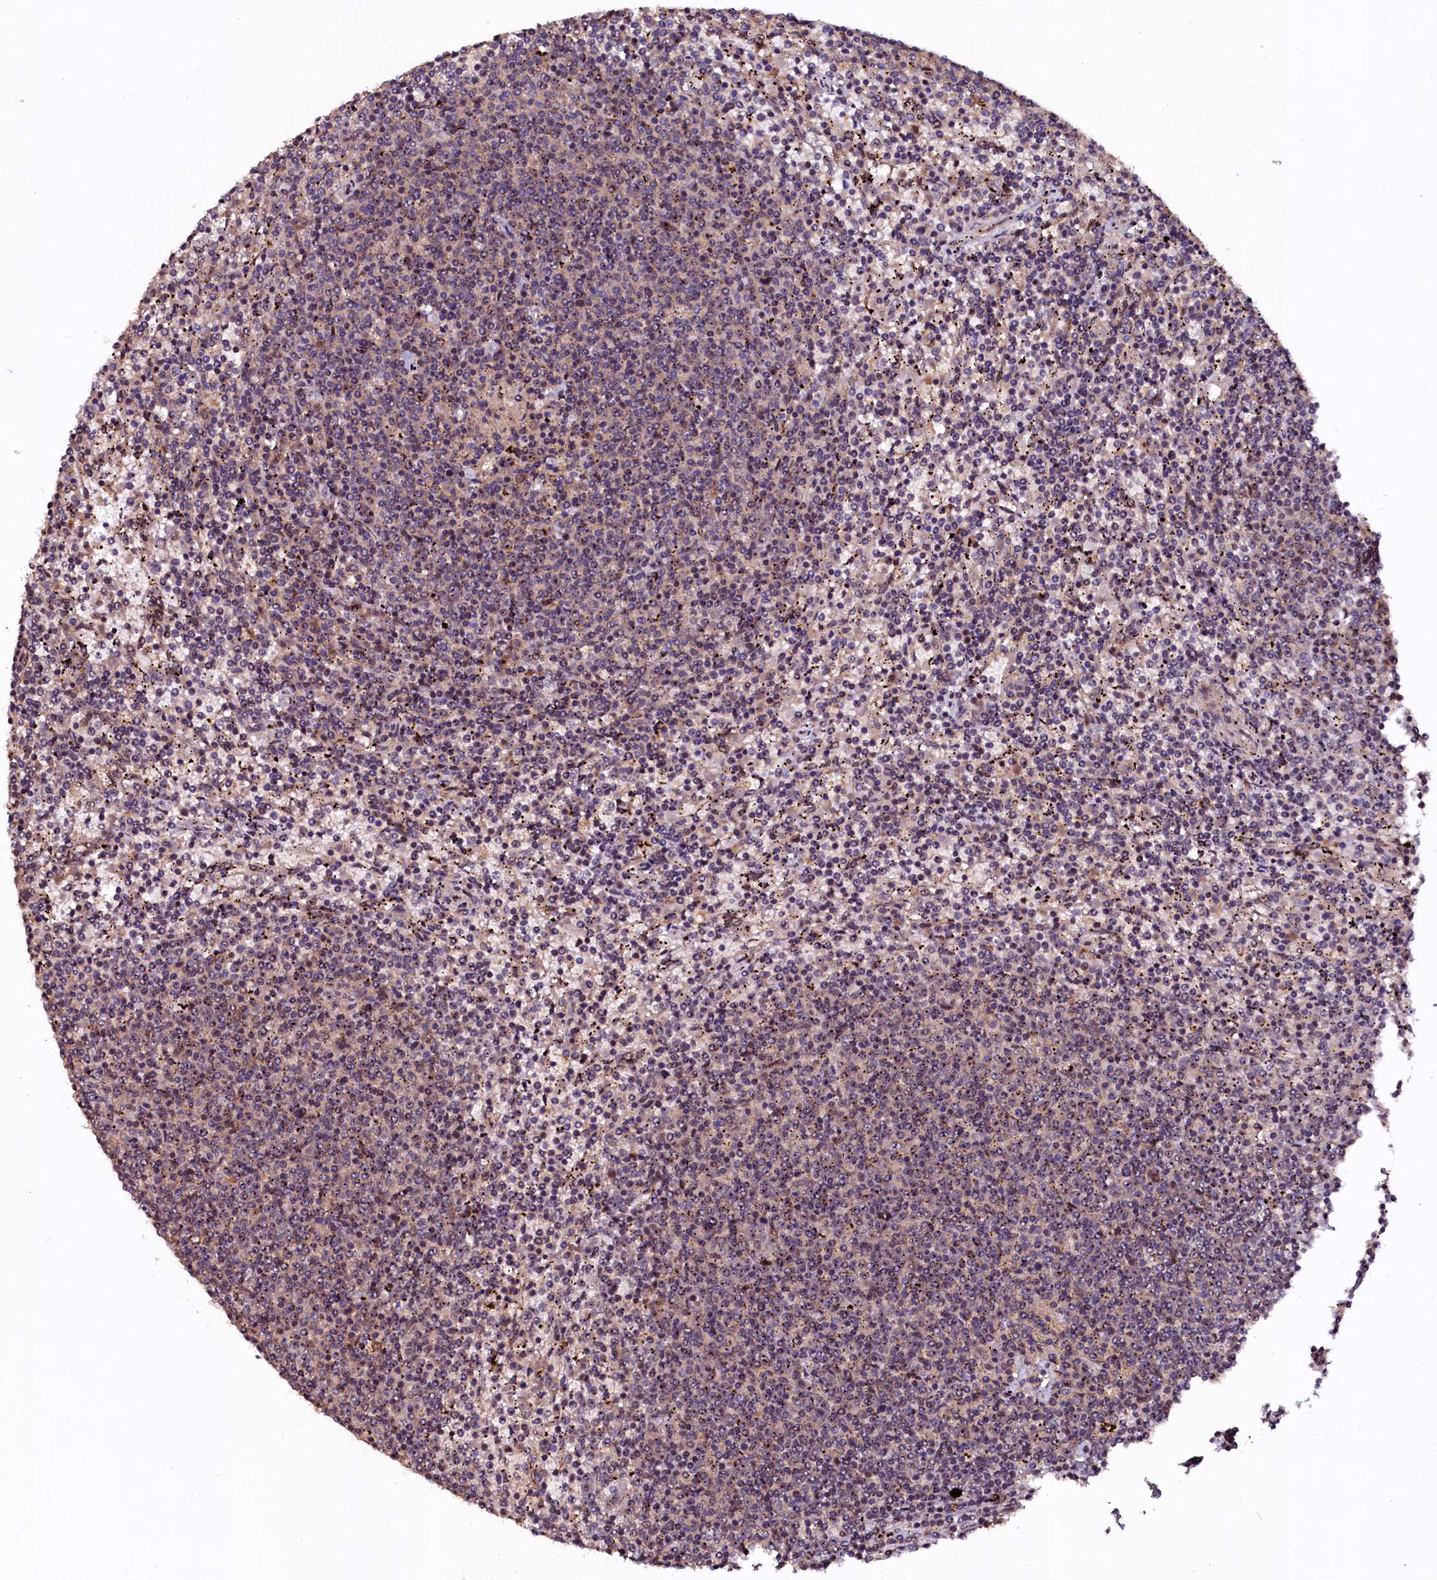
{"staining": {"intensity": "weak", "quantity": "<25%", "location": "cytoplasmic/membranous"}, "tissue": "lymphoma", "cell_type": "Tumor cells", "image_type": "cancer", "snomed": [{"axis": "morphology", "description": "Malignant lymphoma, non-Hodgkin's type, Low grade"}, {"axis": "topography", "description": "Spleen"}], "caption": "A high-resolution histopathology image shows immunohistochemistry (IHC) staining of low-grade malignant lymphoma, non-Hodgkin's type, which demonstrates no significant positivity in tumor cells.", "gene": "N4BP1", "patient": {"sex": "female", "age": 50}}